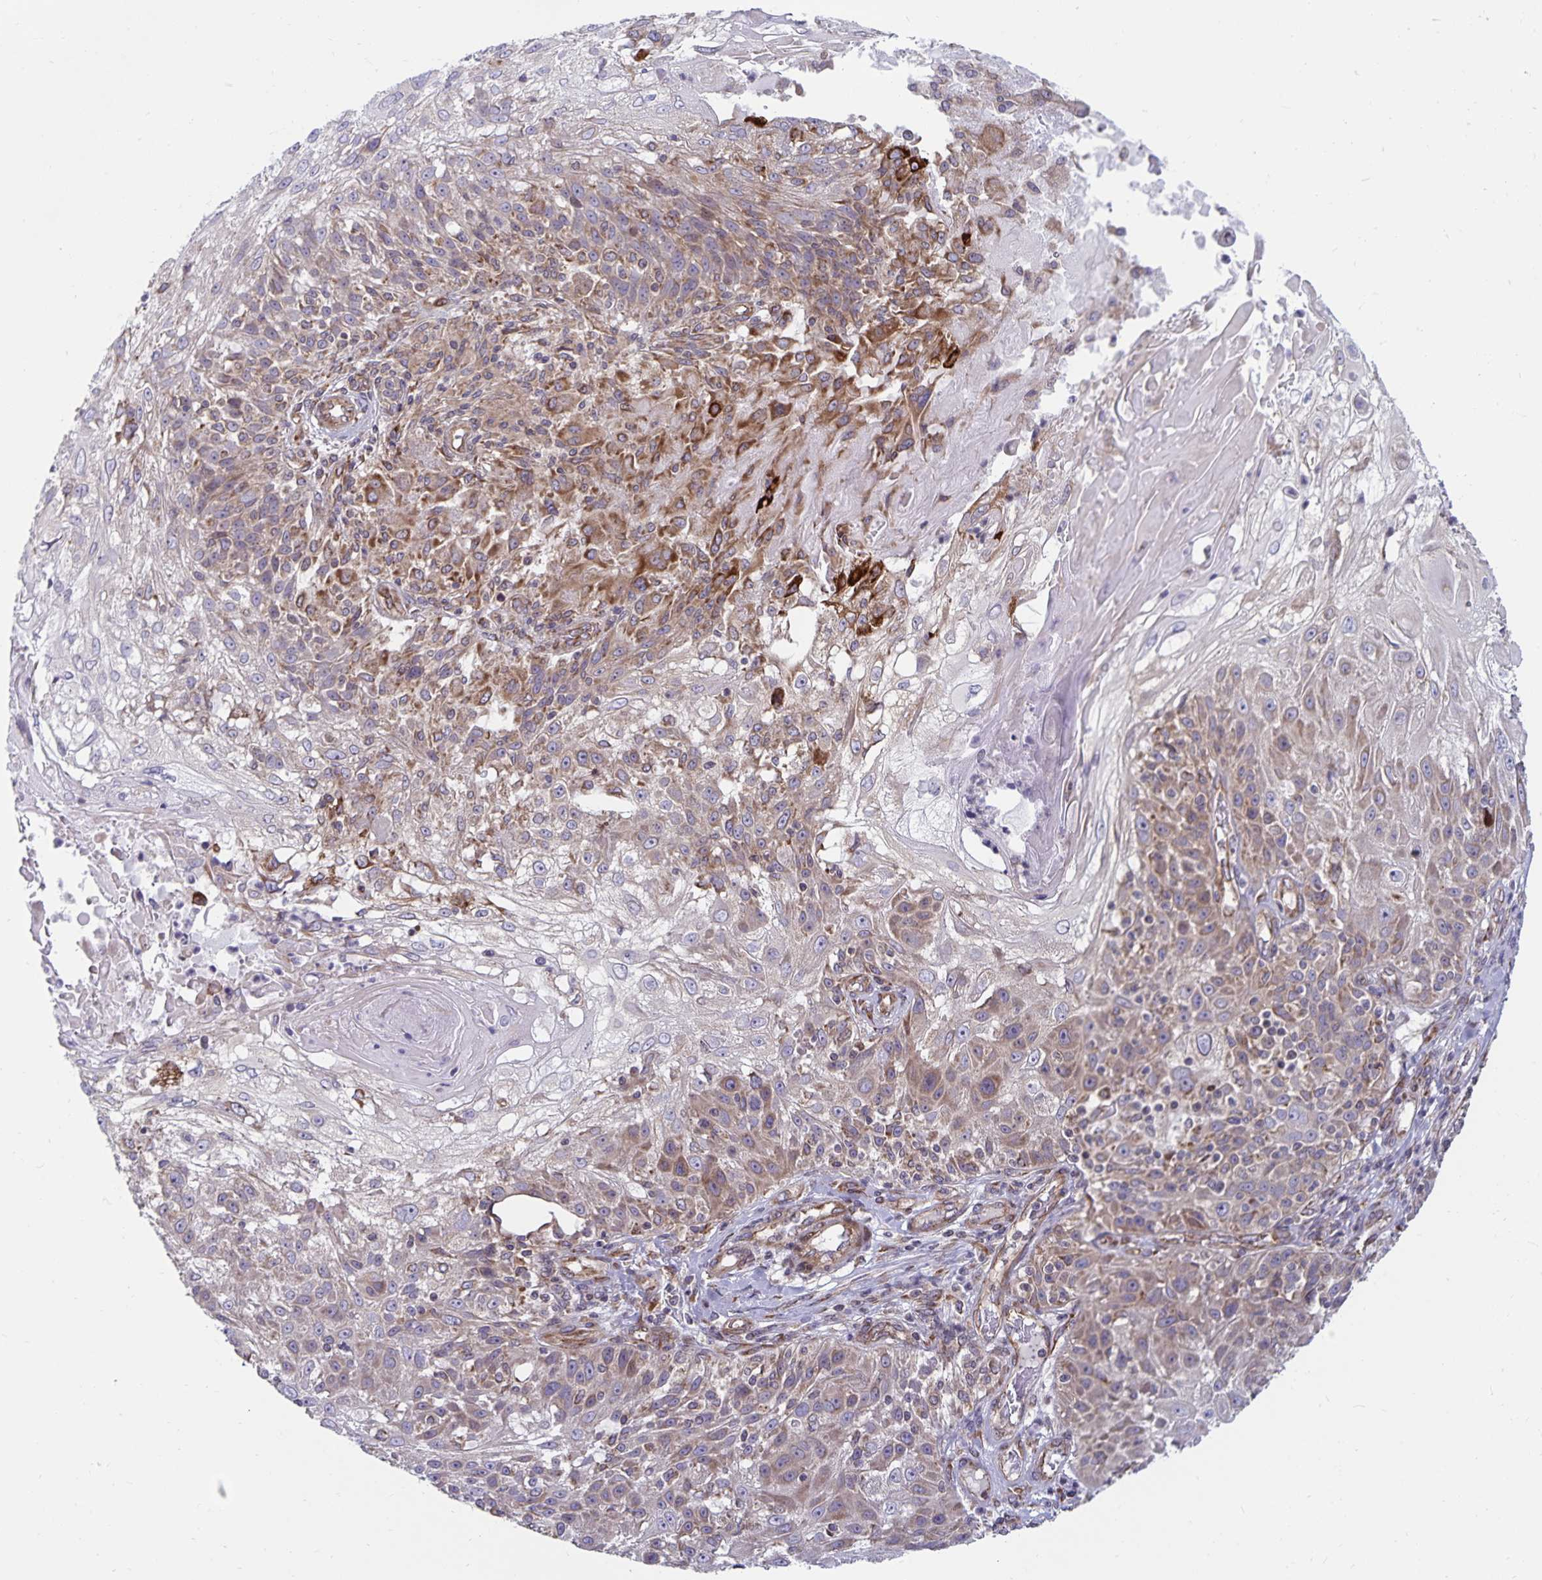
{"staining": {"intensity": "moderate", "quantity": "25%-75%", "location": "cytoplasmic/membranous"}, "tissue": "skin cancer", "cell_type": "Tumor cells", "image_type": "cancer", "snomed": [{"axis": "morphology", "description": "Normal tissue, NOS"}, {"axis": "morphology", "description": "Squamous cell carcinoma, NOS"}, {"axis": "topography", "description": "Skin"}], "caption": "A high-resolution micrograph shows IHC staining of skin squamous cell carcinoma, which reveals moderate cytoplasmic/membranous staining in approximately 25%-75% of tumor cells.", "gene": "SEC62", "patient": {"sex": "female", "age": 83}}